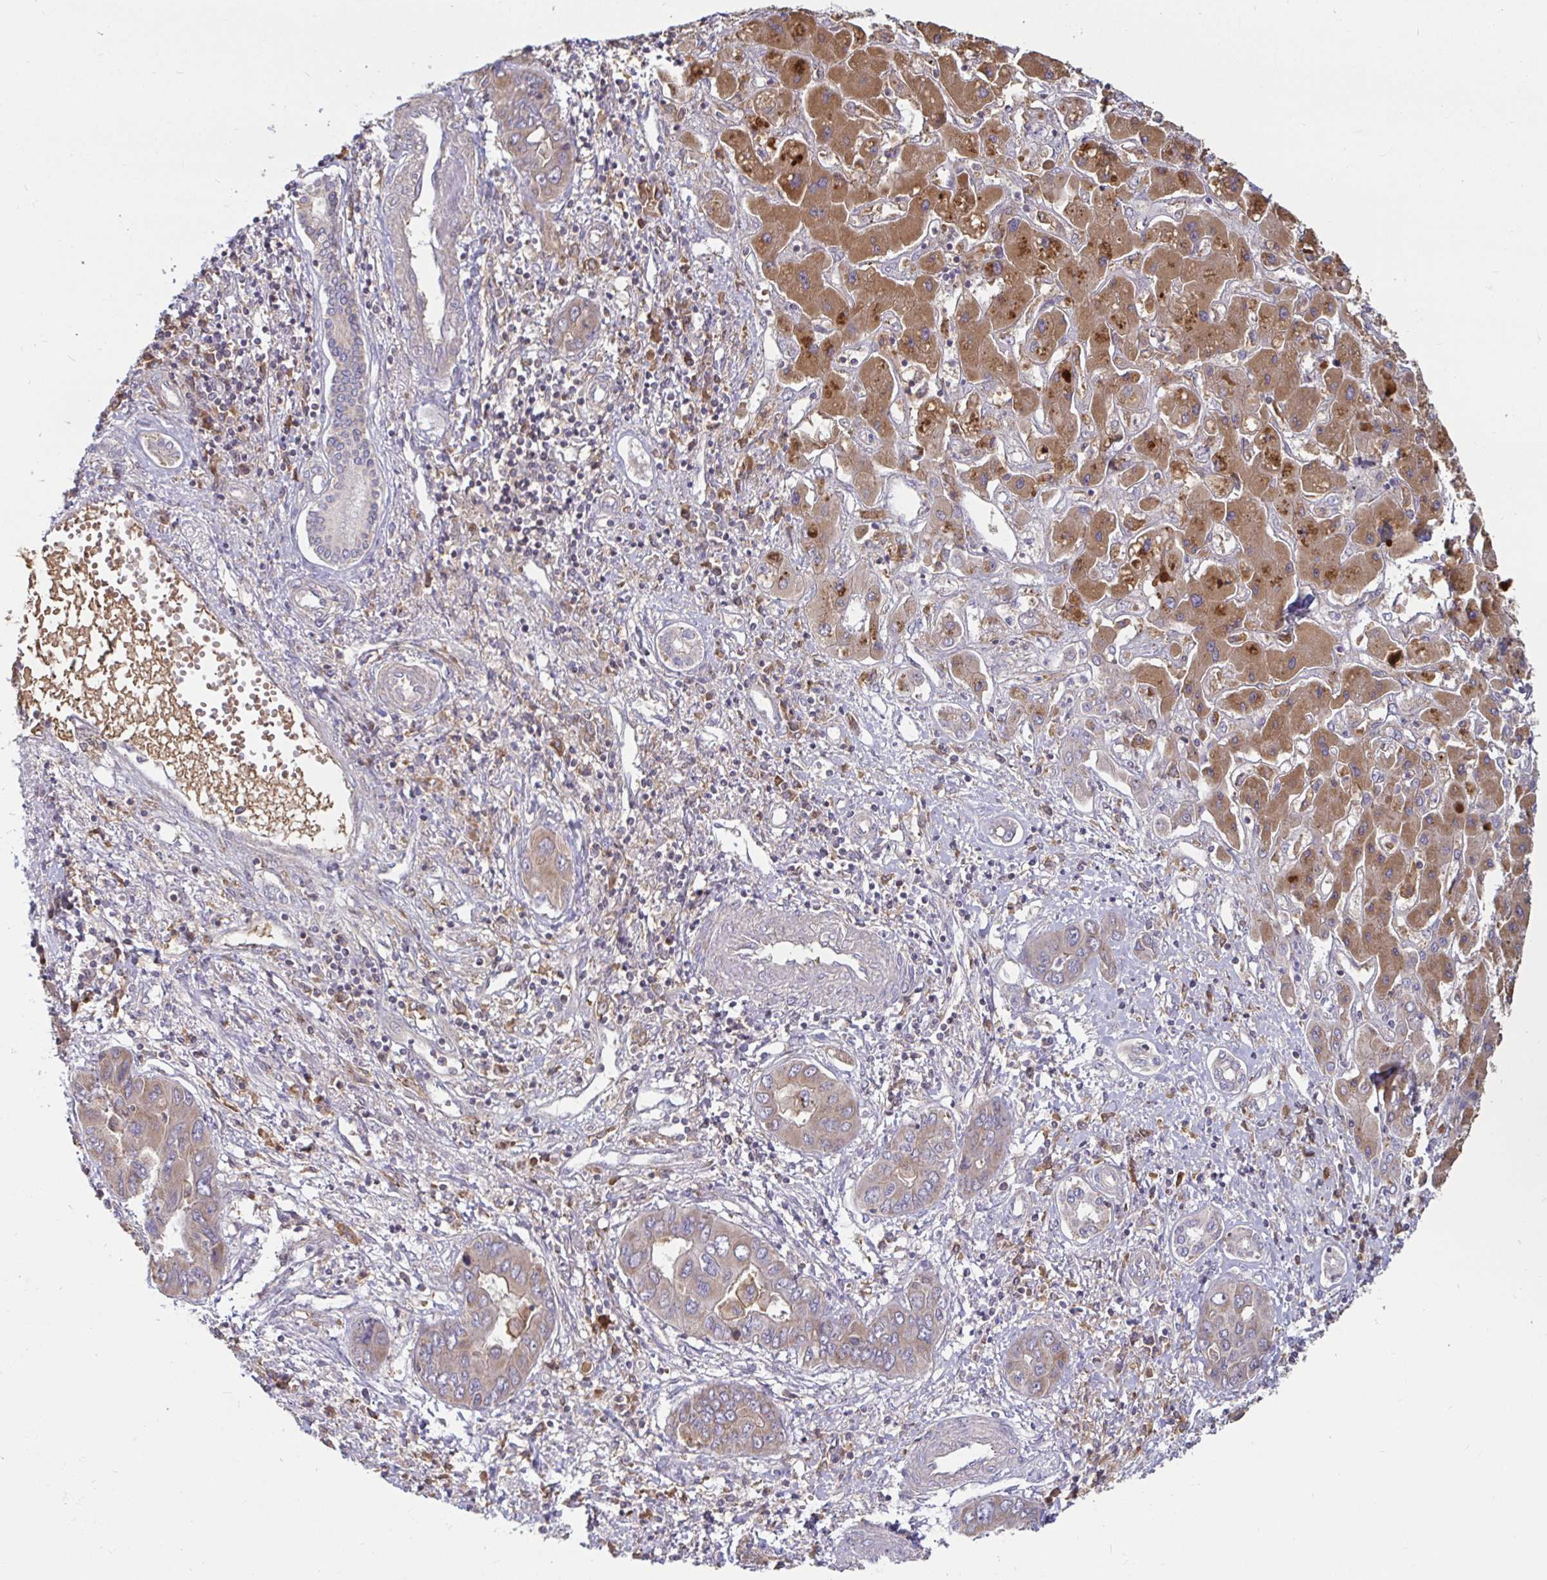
{"staining": {"intensity": "weak", "quantity": "25%-75%", "location": "cytoplasmic/membranous"}, "tissue": "liver cancer", "cell_type": "Tumor cells", "image_type": "cancer", "snomed": [{"axis": "morphology", "description": "Cholangiocarcinoma"}, {"axis": "topography", "description": "Liver"}], "caption": "A micrograph of human liver cancer stained for a protein displays weak cytoplasmic/membranous brown staining in tumor cells. (DAB = brown stain, brightfield microscopy at high magnification).", "gene": "LARP1", "patient": {"sex": "male", "age": 67}}